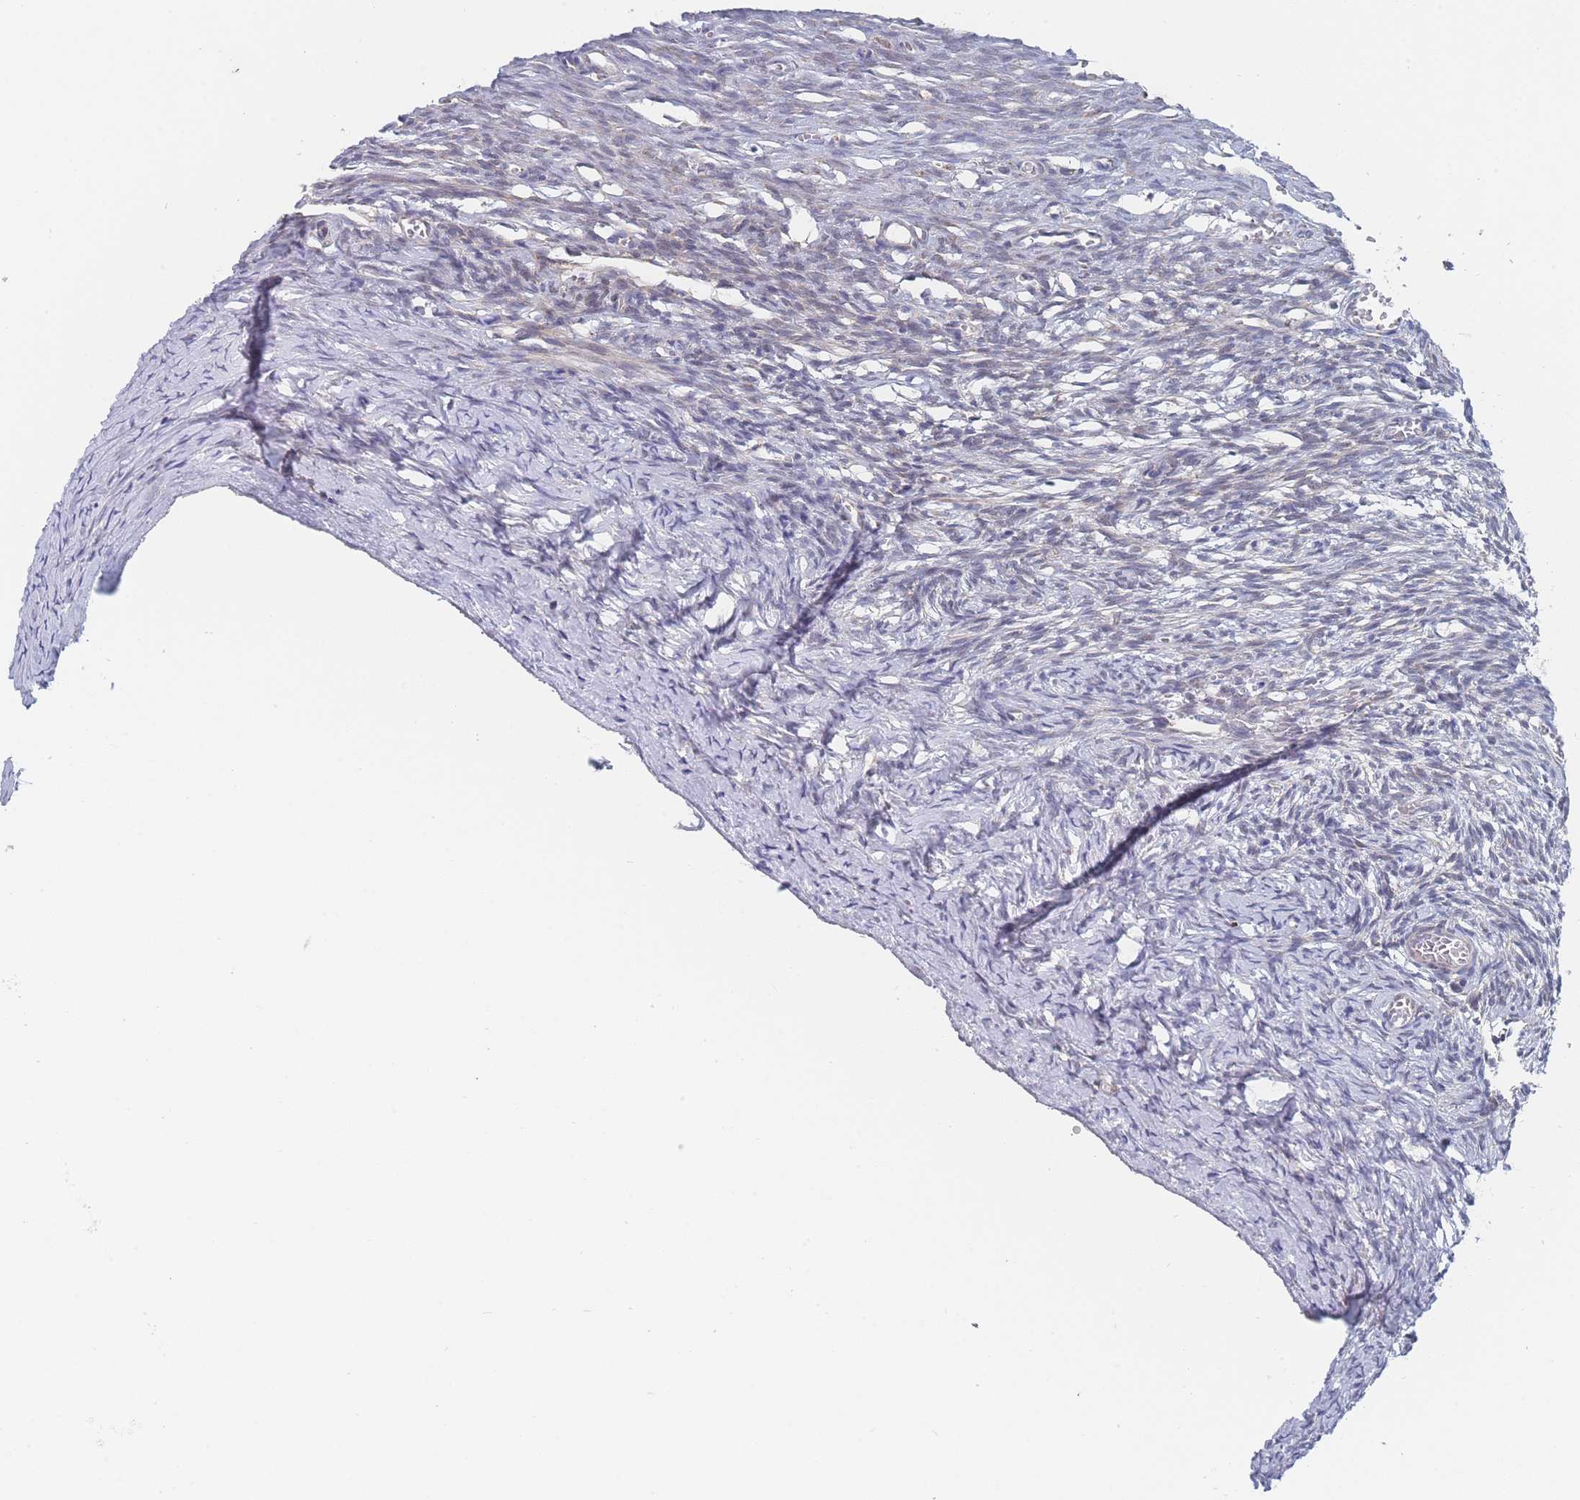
{"staining": {"intensity": "negative", "quantity": "none", "location": "none"}, "tissue": "ovary", "cell_type": "Ovarian stroma cells", "image_type": "normal", "snomed": [{"axis": "morphology", "description": "Normal tissue, NOS"}, {"axis": "topography", "description": "Ovary"}], "caption": "The image reveals no significant staining in ovarian stroma cells of ovary.", "gene": "IKZF4", "patient": {"sex": "female", "age": 39}}